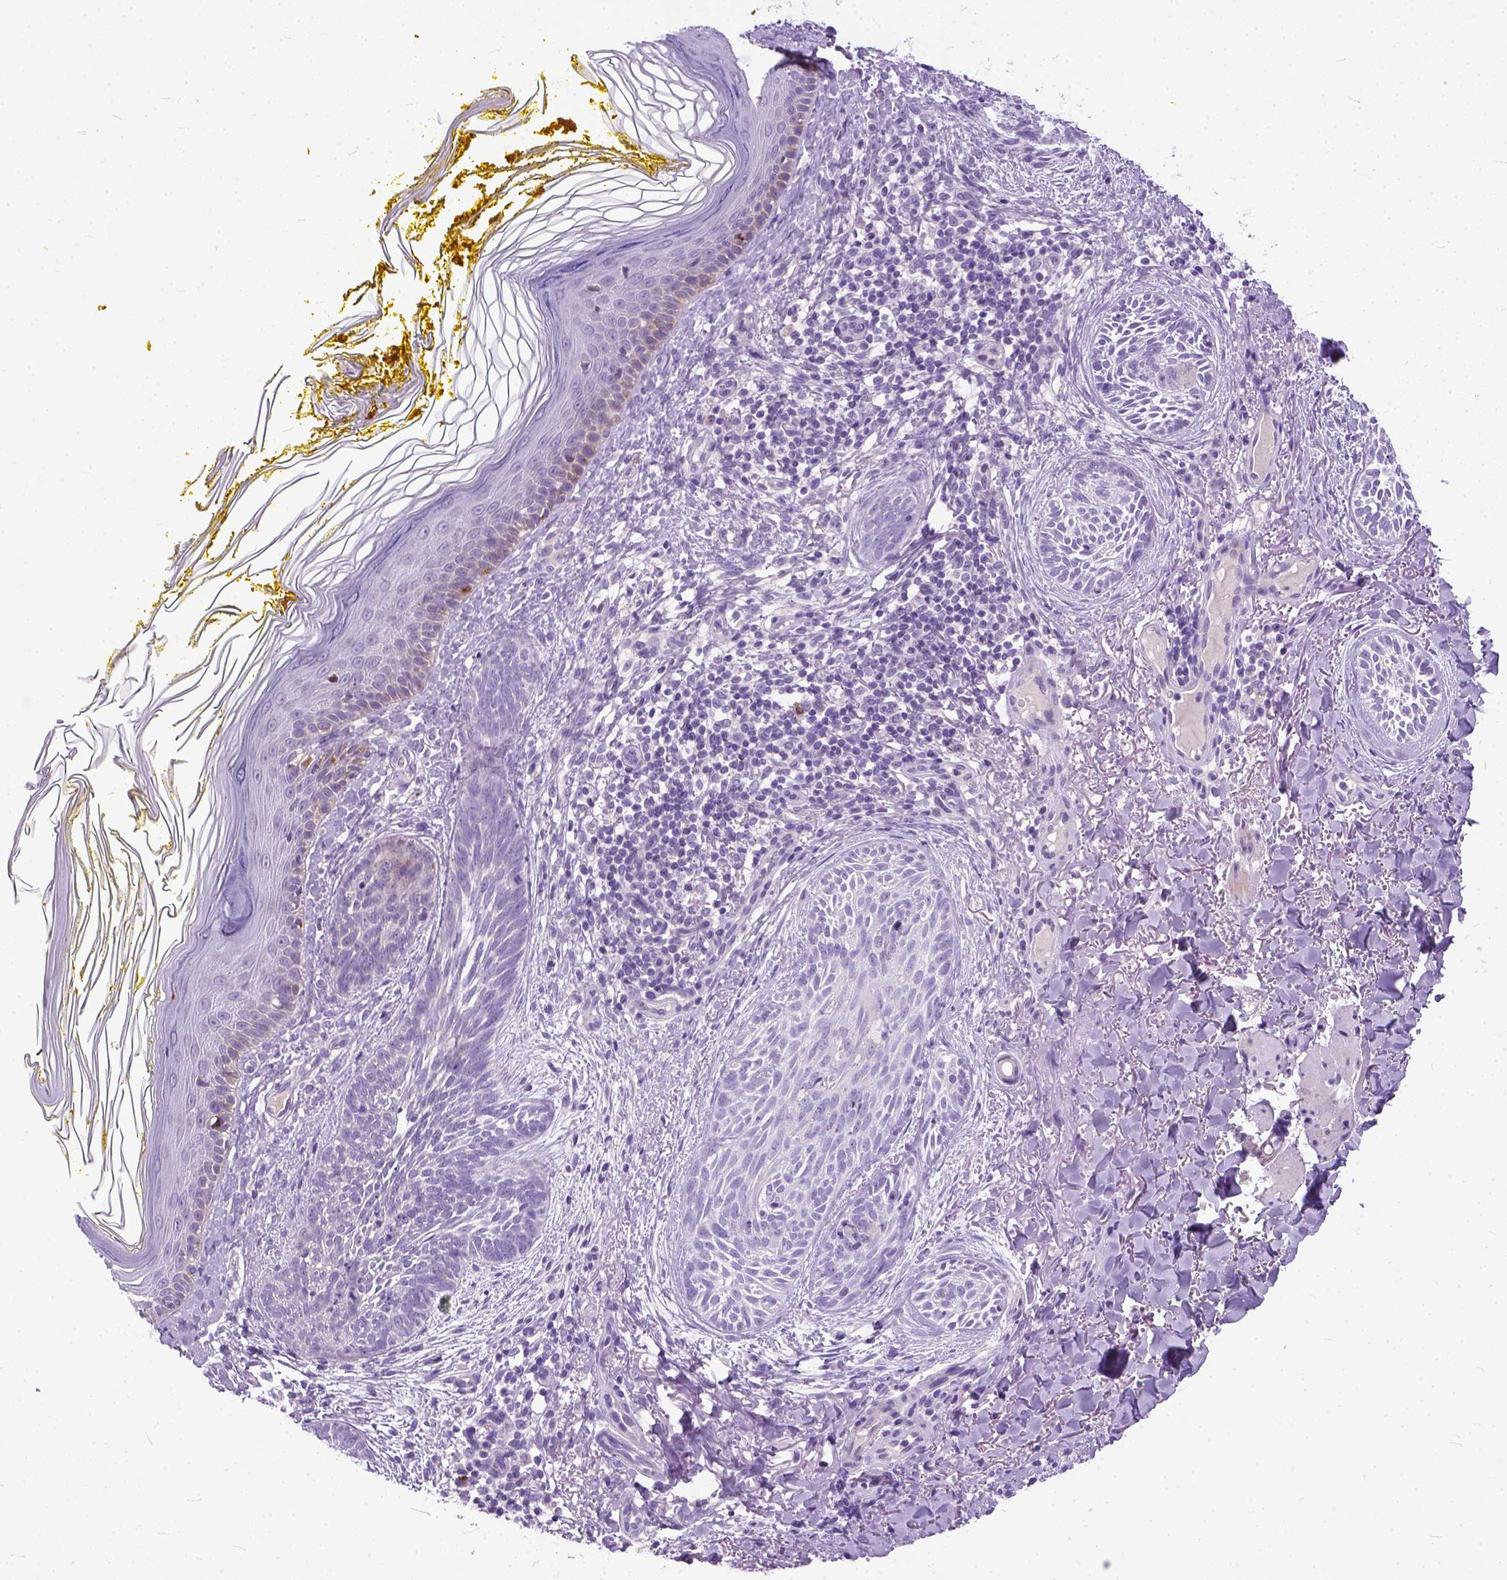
{"staining": {"intensity": "negative", "quantity": "none", "location": "none"}, "tissue": "skin cancer", "cell_type": "Tumor cells", "image_type": "cancer", "snomed": [{"axis": "morphology", "description": "Basal cell carcinoma"}, {"axis": "topography", "description": "Skin"}], "caption": "IHC image of neoplastic tissue: human basal cell carcinoma (skin) stained with DAB (3,3'-diaminobenzidine) reveals no significant protein staining in tumor cells.", "gene": "PLK5", "patient": {"sex": "female", "age": 68}}